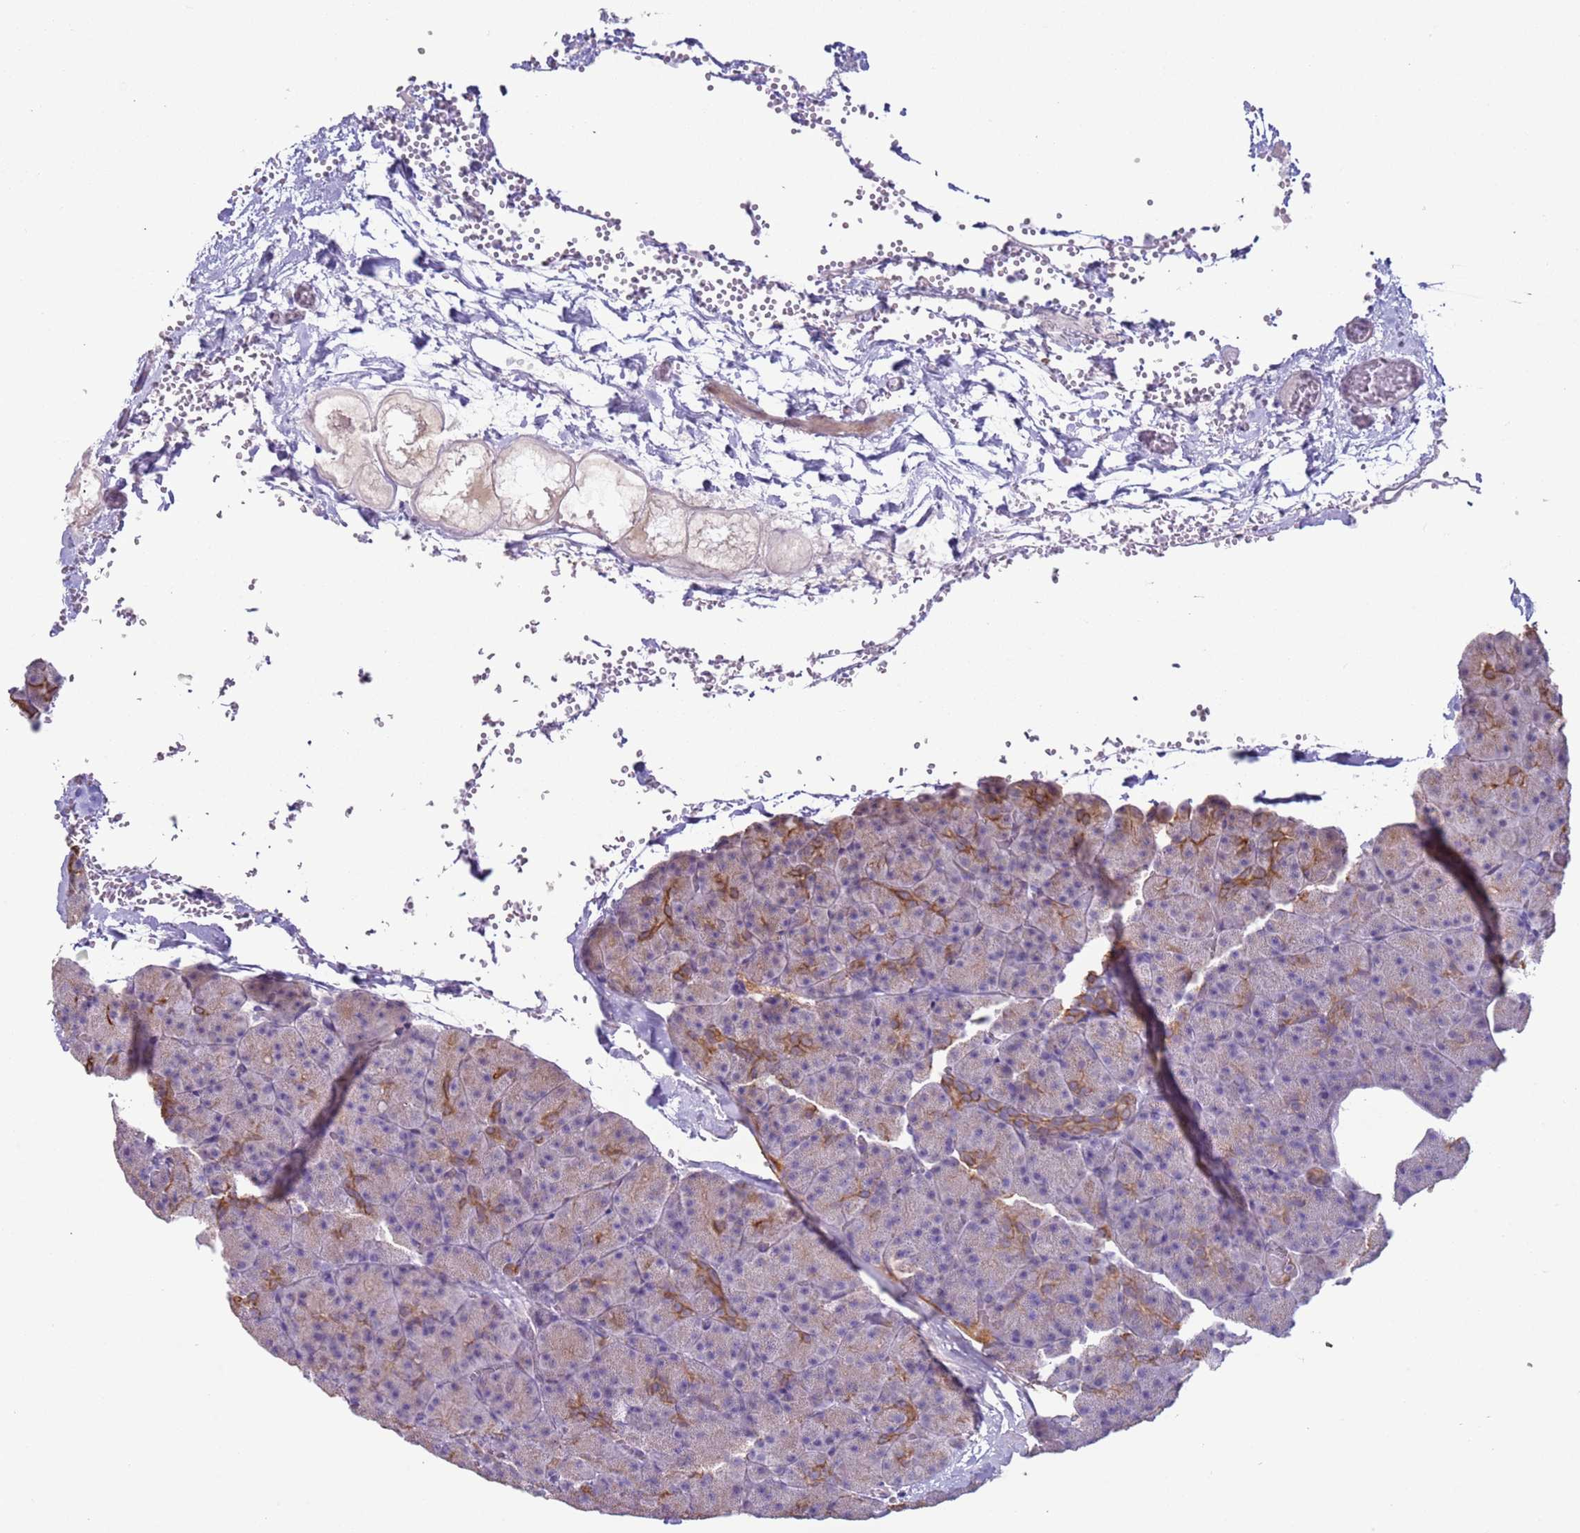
{"staining": {"intensity": "moderate", "quantity": "25%-75%", "location": "cytoplasmic/membranous"}, "tissue": "pancreas", "cell_type": "Exocrine glandular cells", "image_type": "normal", "snomed": [{"axis": "morphology", "description": "Normal tissue, NOS"}, {"axis": "morphology", "description": "Carcinoid, malignant, NOS"}, {"axis": "topography", "description": "Pancreas"}], "caption": "Immunohistochemistry image of normal human pancreas stained for a protein (brown), which exhibits medium levels of moderate cytoplasmic/membranous staining in approximately 25%-75% of exocrine glandular cells.", "gene": "NPAP1", "patient": {"sex": "female", "age": 35}}